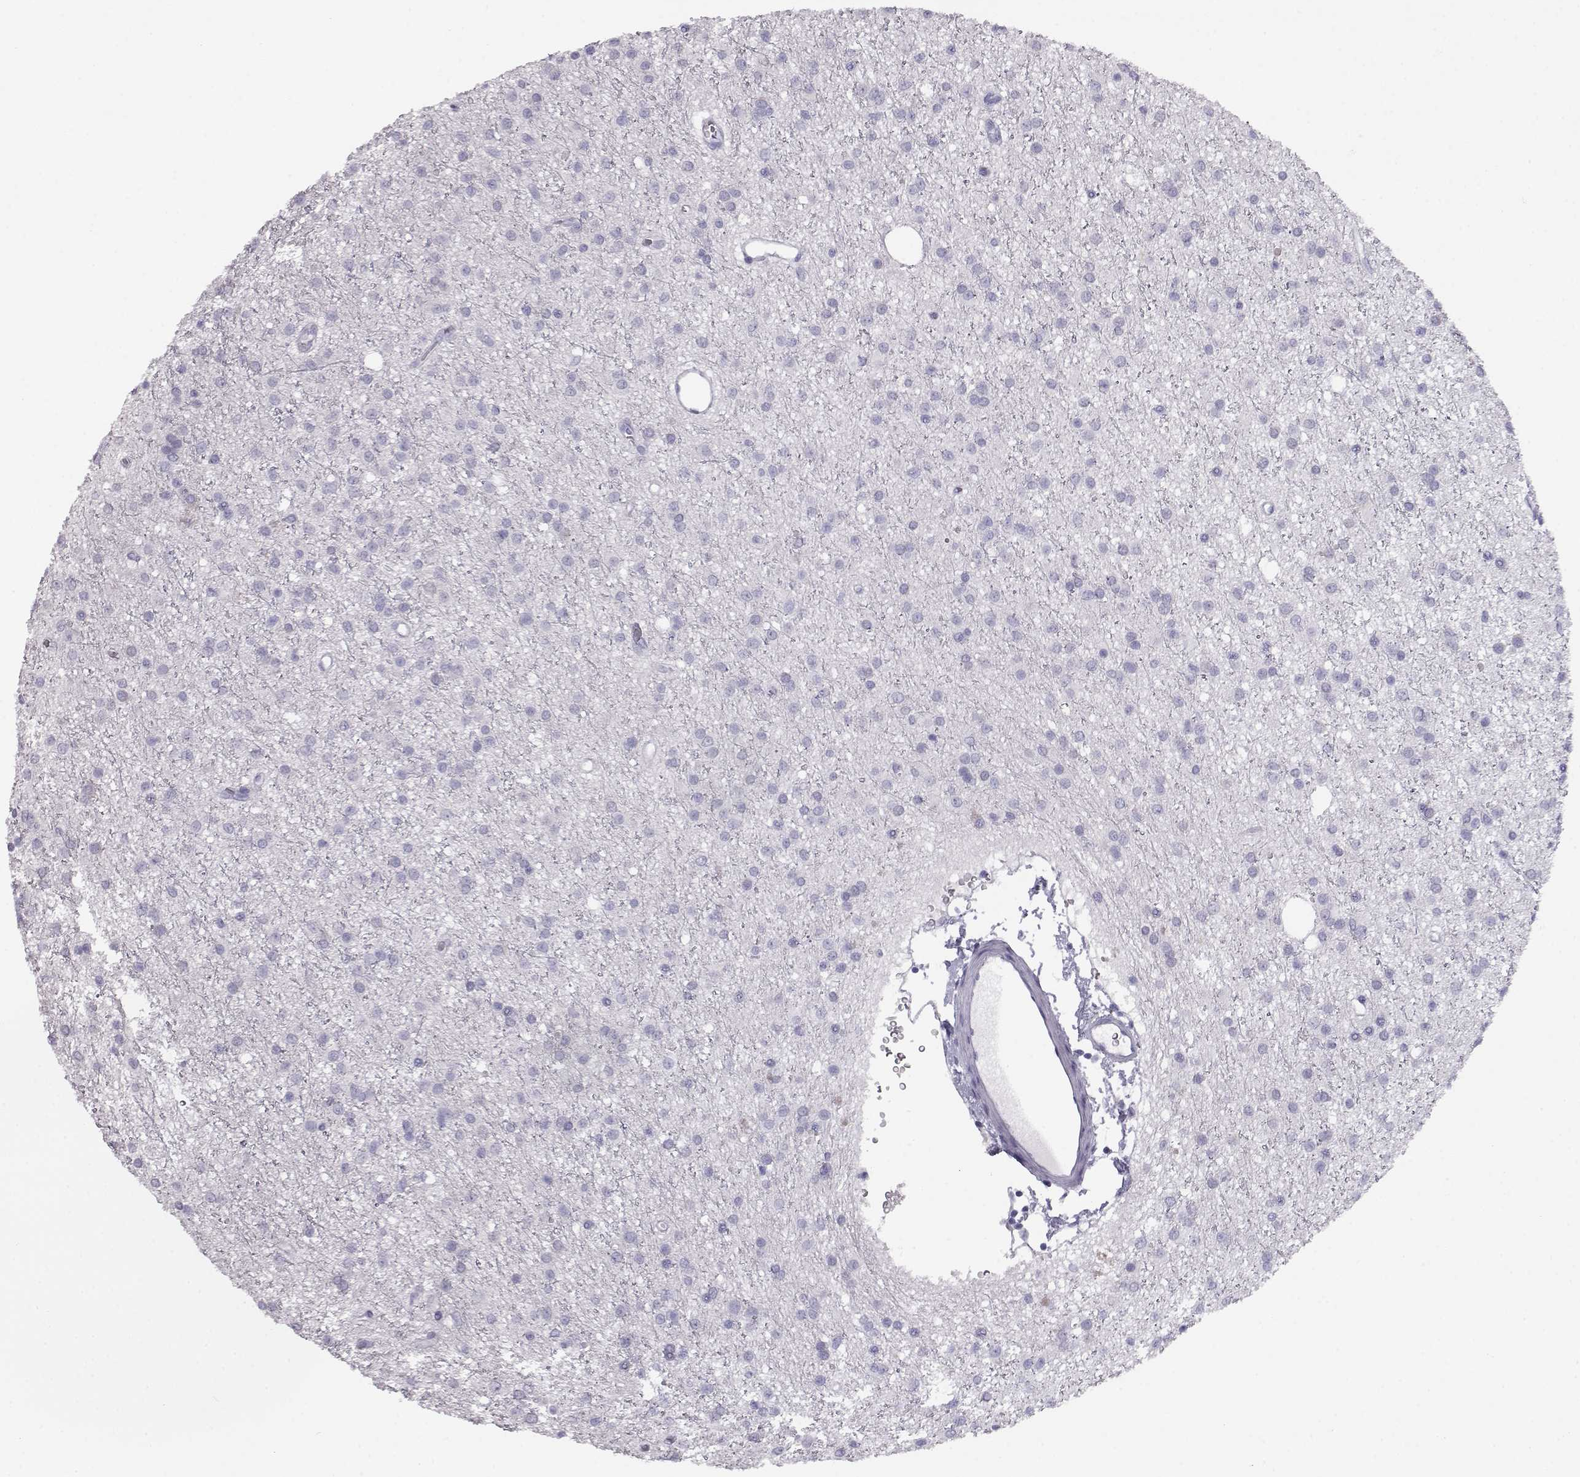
{"staining": {"intensity": "negative", "quantity": "none", "location": "none"}, "tissue": "glioma", "cell_type": "Tumor cells", "image_type": "cancer", "snomed": [{"axis": "morphology", "description": "Glioma, malignant, Low grade"}, {"axis": "topography", "description": "Brain"}], "caption": "The micrograph shows no staining of tumor cells in malignant glioma (low-grade).", "gene": "ITLN2", "patient": {"sex": "male", "age": 27}}